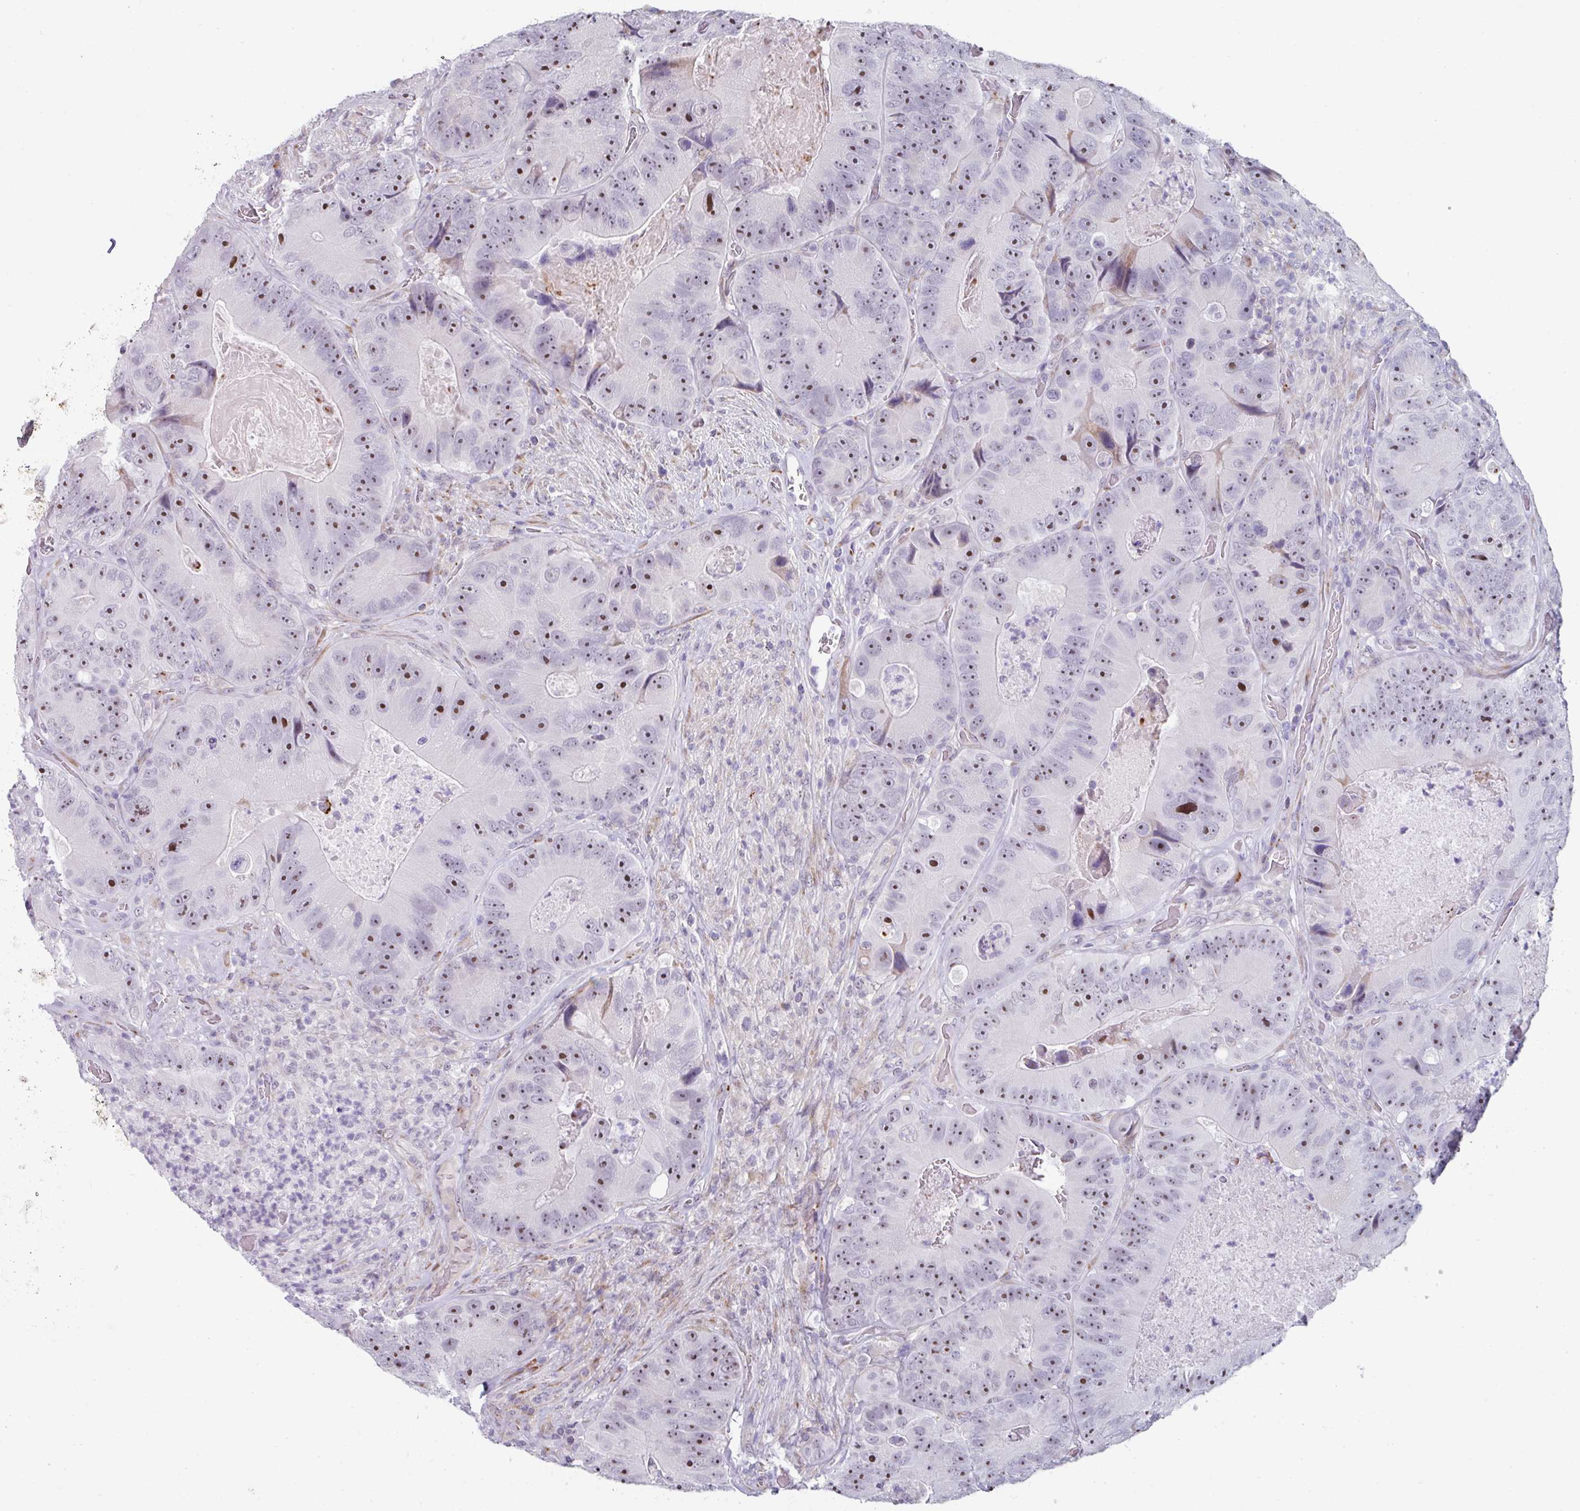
{"staining": {"intensity": "moderate", "quantity": ">75%", "location": "nuclear"}, "tissue": "colorectal cancer", "cell_type": "Tumor cells", "image_type": "cancer", "snomed": [{"axis": "morphology", "description": "Adenocarcinoma, NOS"}, {"axis": "topography", "description": "Colon"}], "caption": "IHC of colorectal adenocarcinoma exhibits medium levels of moderate nuclear positivity in approximately >75% of tumor cells.", "gene": "BMS1", "patient": {"sex": "female", "age": 86}}